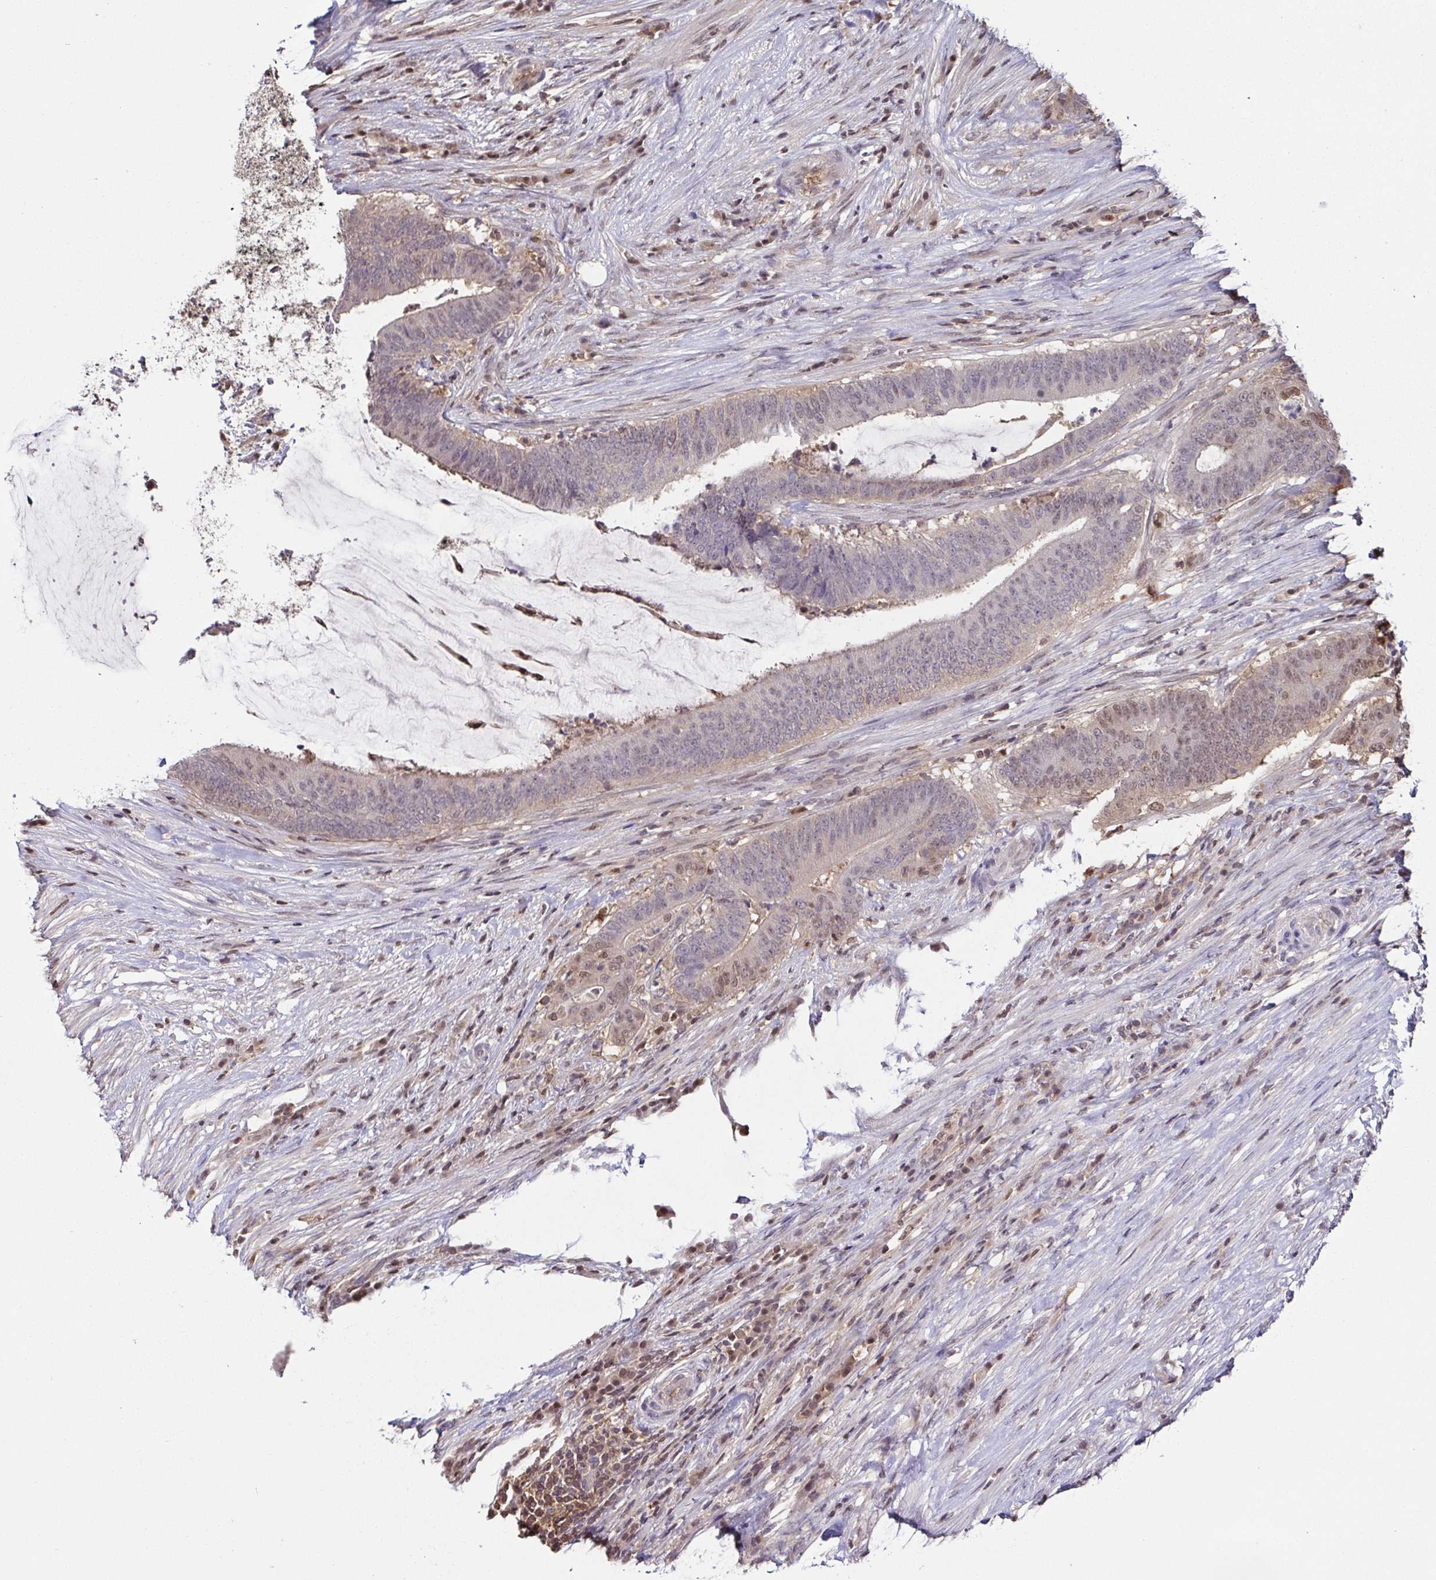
{"staining": {"intensity": "moderate", "quantity": "25%-75%", "location": "nuclear"}, "tissue": "colorectal cancer", "cell_type": "Tumor cells", "image_type": "cancer", "snomed": [{"axis": "morphology", "description": "Adenocarcinoma, NOS"}, {"axis": "topography", "description": "Colon"}], "caption": "About 25%-75% of tumor cells in colorectal adenocarcinoma show moderate nuclear protein staining as visualized by brown immunohistochemical staining.", "gene": "PSMB9", "patient": {"sex": "female", "age": 43}}